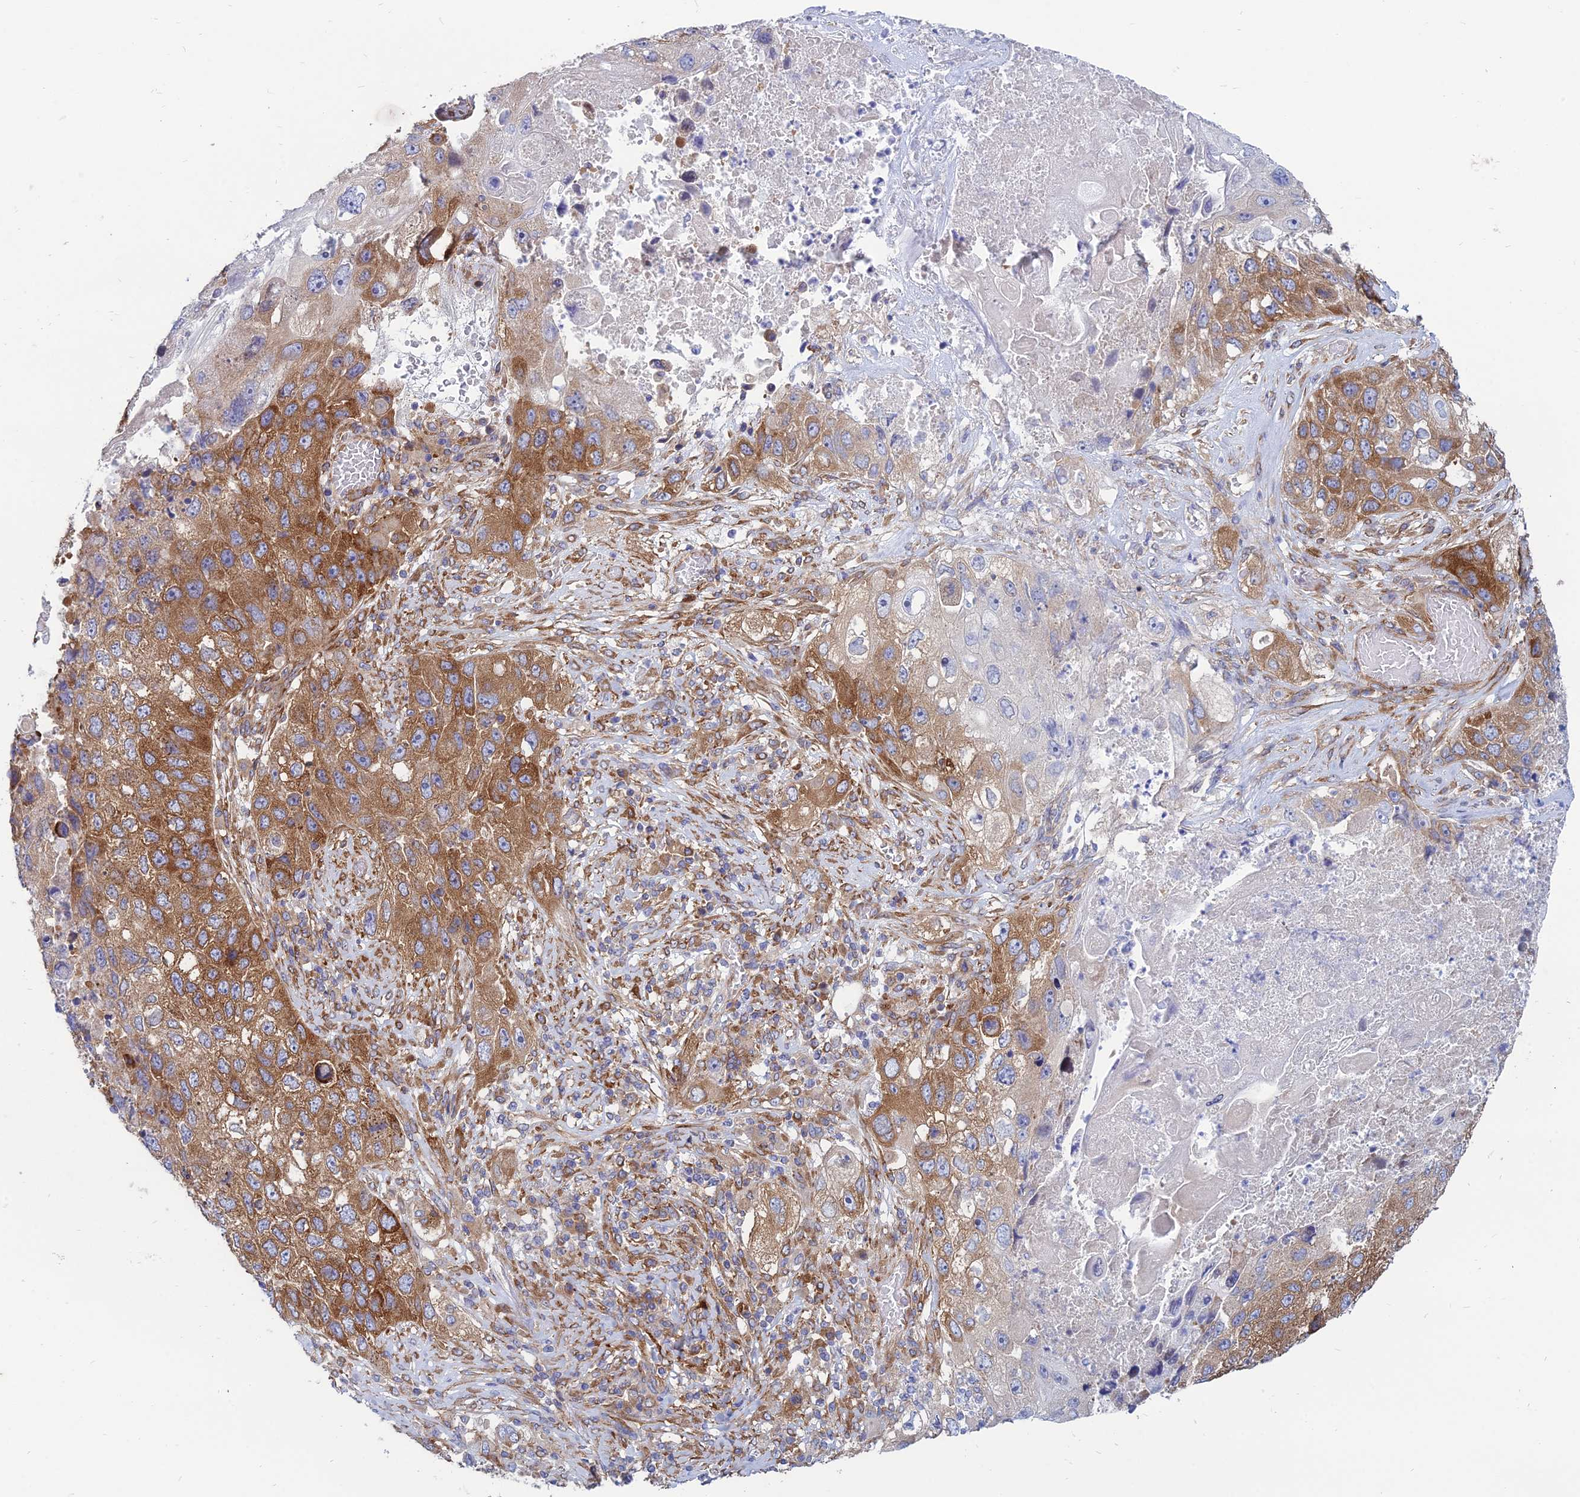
{"staining": {"intensity": "strong", "quantity": "25%-75%", "location": "cytoplasmic/membranous"}, "tissue": "lung cancer", "cell_type": "Tumor cells", "image_type": "cancer", "snomed": [{"axis": "morphology", "description": "Squamous cell carcinoma, NOS"}, {"axis": "topography", "description": "Lung"}], "caption": "Strong cytoplasmic/membranous positivity for a protein is appreciated in approximately 25%-75% of tumor cells of lung squamous cell carcinoma using immunohistochemistry.", "gene": "TXLNA", "patient": {"sex": "male", "age": 61}}